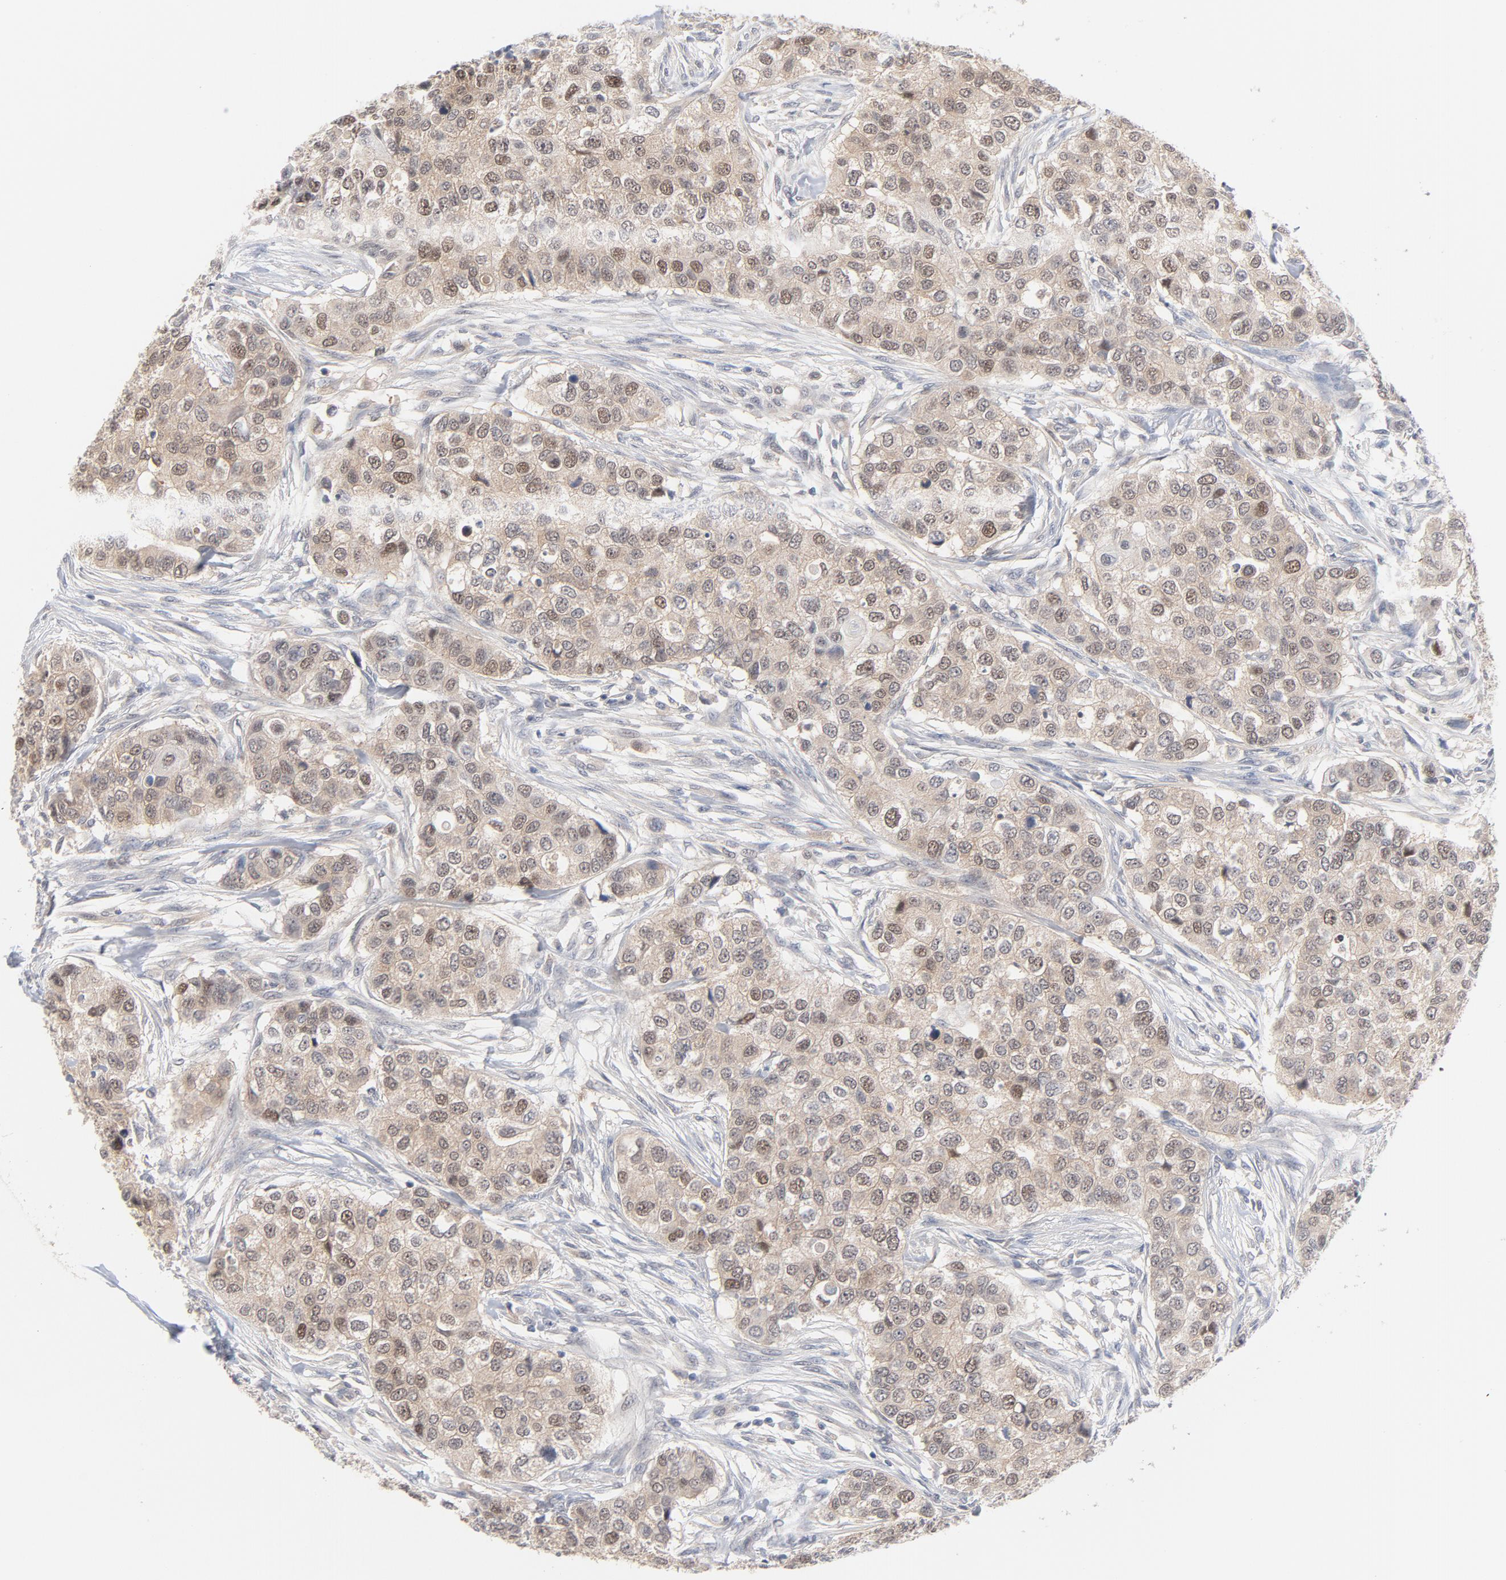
{"staining": {"intensity": "weak", "quantity": "<25%", "location": "nuclear"}, "tissue": "breast cancer", "cell_type": "Tumor cells", "image_type": "cancer", "snomed": [{"axis": "morphology", "description": "Normal tissue, NOS"}, {"axis": "morphology", "description": "Duct carcinoma"}, {"axis": "topography", "description": "Breast"}], "caption": "The immunohistochemistry (IHC) histopathology image has no significant staining in tumor cells of breast intraductal carcinoma tissue. (DAB (3,3'-diaminobenzidine) immunohistochemistry with hematoxylin counter stain).", "gene": "UBL4A", "patient": {"sex": "female", "age": 49}}